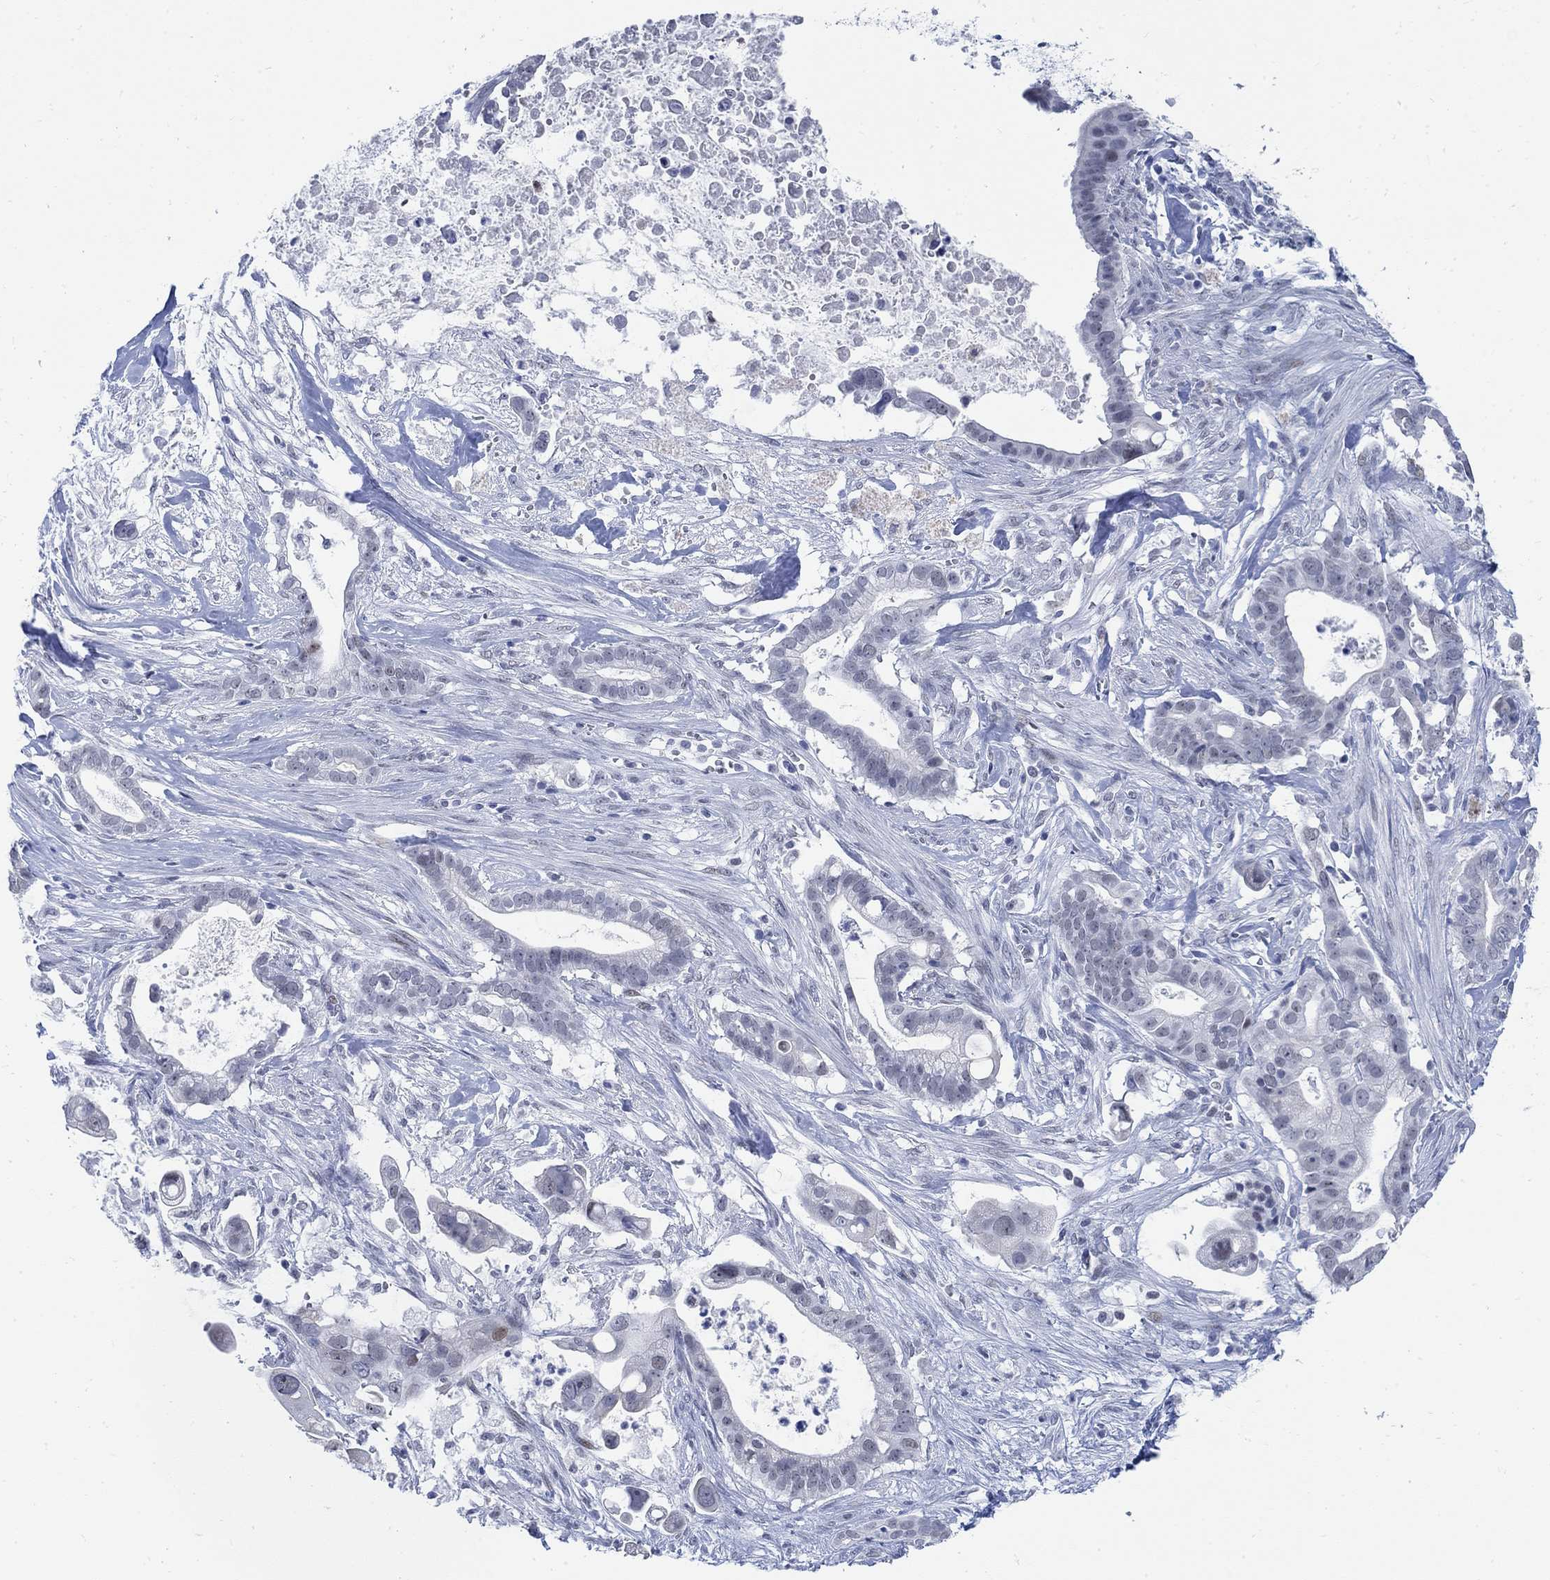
{"staining": {"intensity": "negative", "quantity": "none", "location": "none"}, "tissue": "pancreatic cancer", "cell_type": "Tumor cells", "image_type": "cancer", "snomed": [{"axis": "morphology", "description": "Adenocarcinoma, NOS"}, {"axis": "topography", "description": "Pancreas"}], "caption": "Tumor cells show no significant protein positivity in adenocarcinoma (pancreatic).", "gene": "DLK1", "patient": {"sex": "male", "age": 61}}